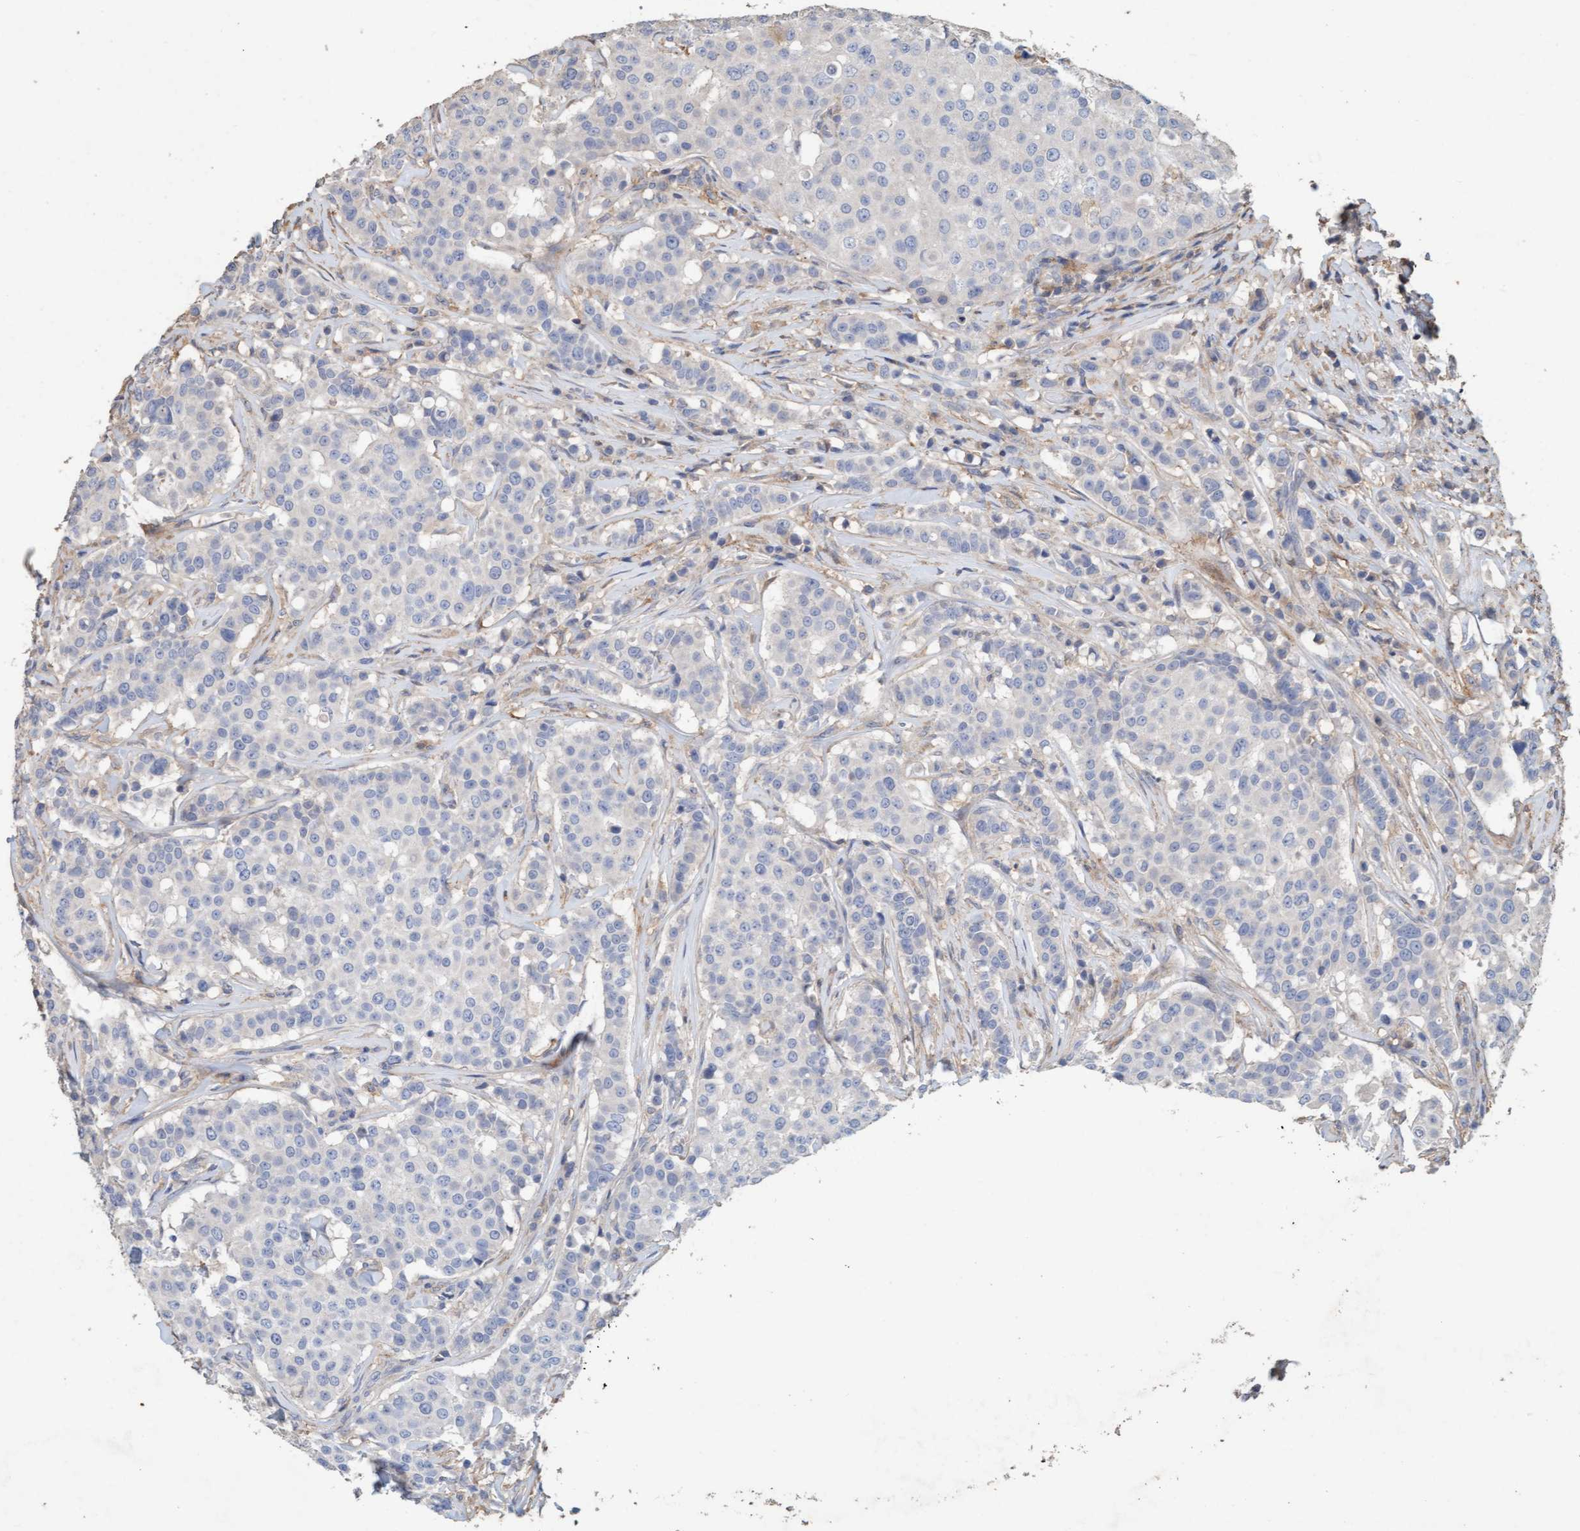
{"staining": {"intensity": "negative", "quantity": "none", "location": "none"}, "tissue": "breast cancer", "cell_type": "Tumor cells", "image_type": "cancer", "snomed": [{"axis": "morphology", "description": "Duct carcinoma"}, {"axis": "topography", "description": "Breast"}], "caption": "The micrograph shows no staining of tumor cells in invasive ductal carcinoma (breast).", "gene": "LONRF1", "patient": {"sex": "female", "age": 27}}